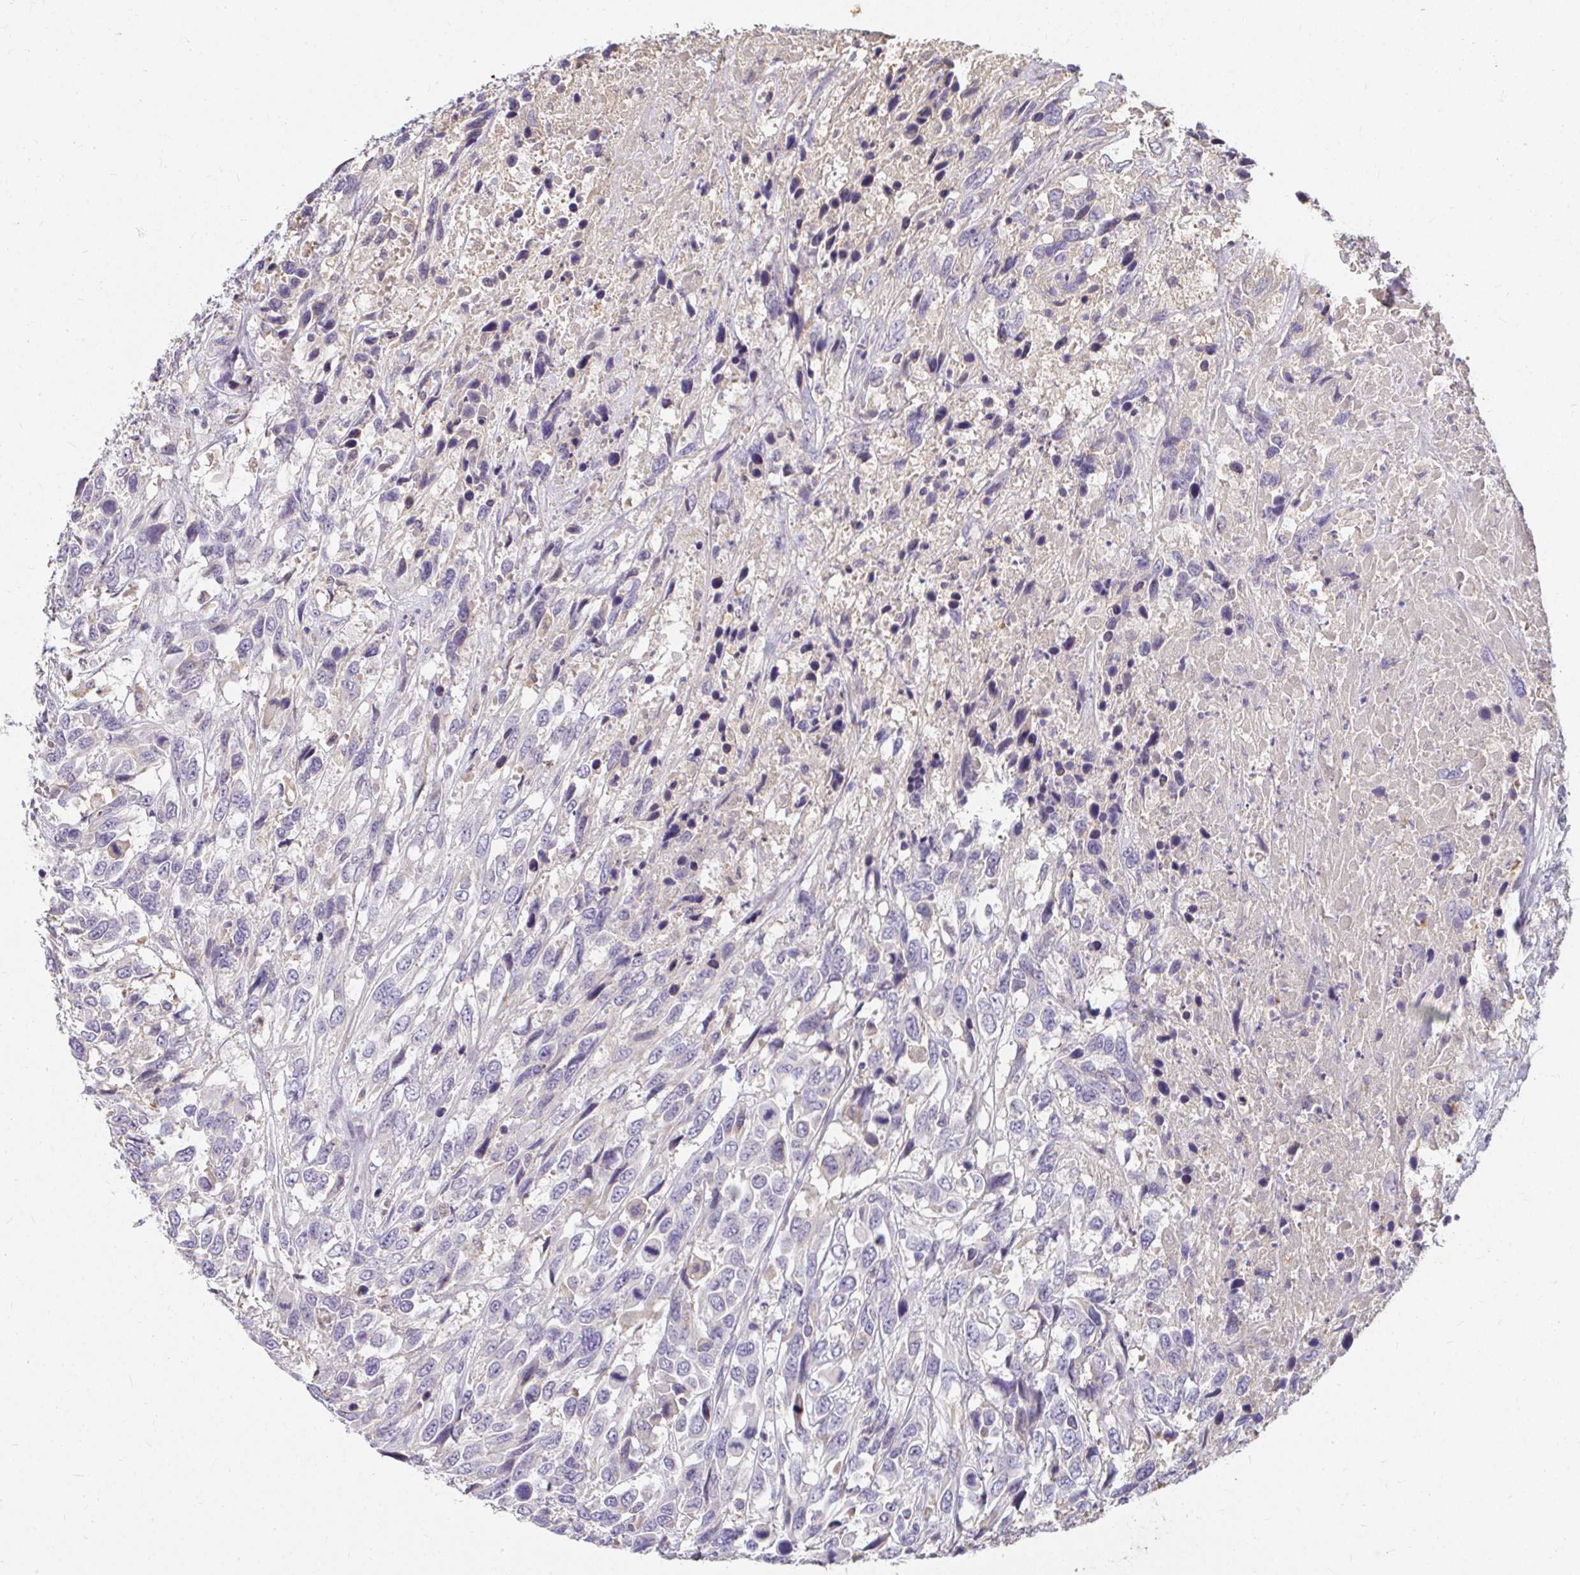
{"staining": {"intensity": "negative", "quantity": "none", "location": "none"}, "tissue": "urothelial cancer", "cell_type": "Tumor cells", "image_type": "cancer", "snomed": [{"axis": "morphology", "description": "Urothelial carcinoma, High grade"}, {"axis": "topography", "description": "Urinary bladder"}], "caption": "Image shows no protein positivity in tumor cells of urothelial cancer tissue.", "gene": "LOXL4", "patient": {"sex": "female", "age": 70}}